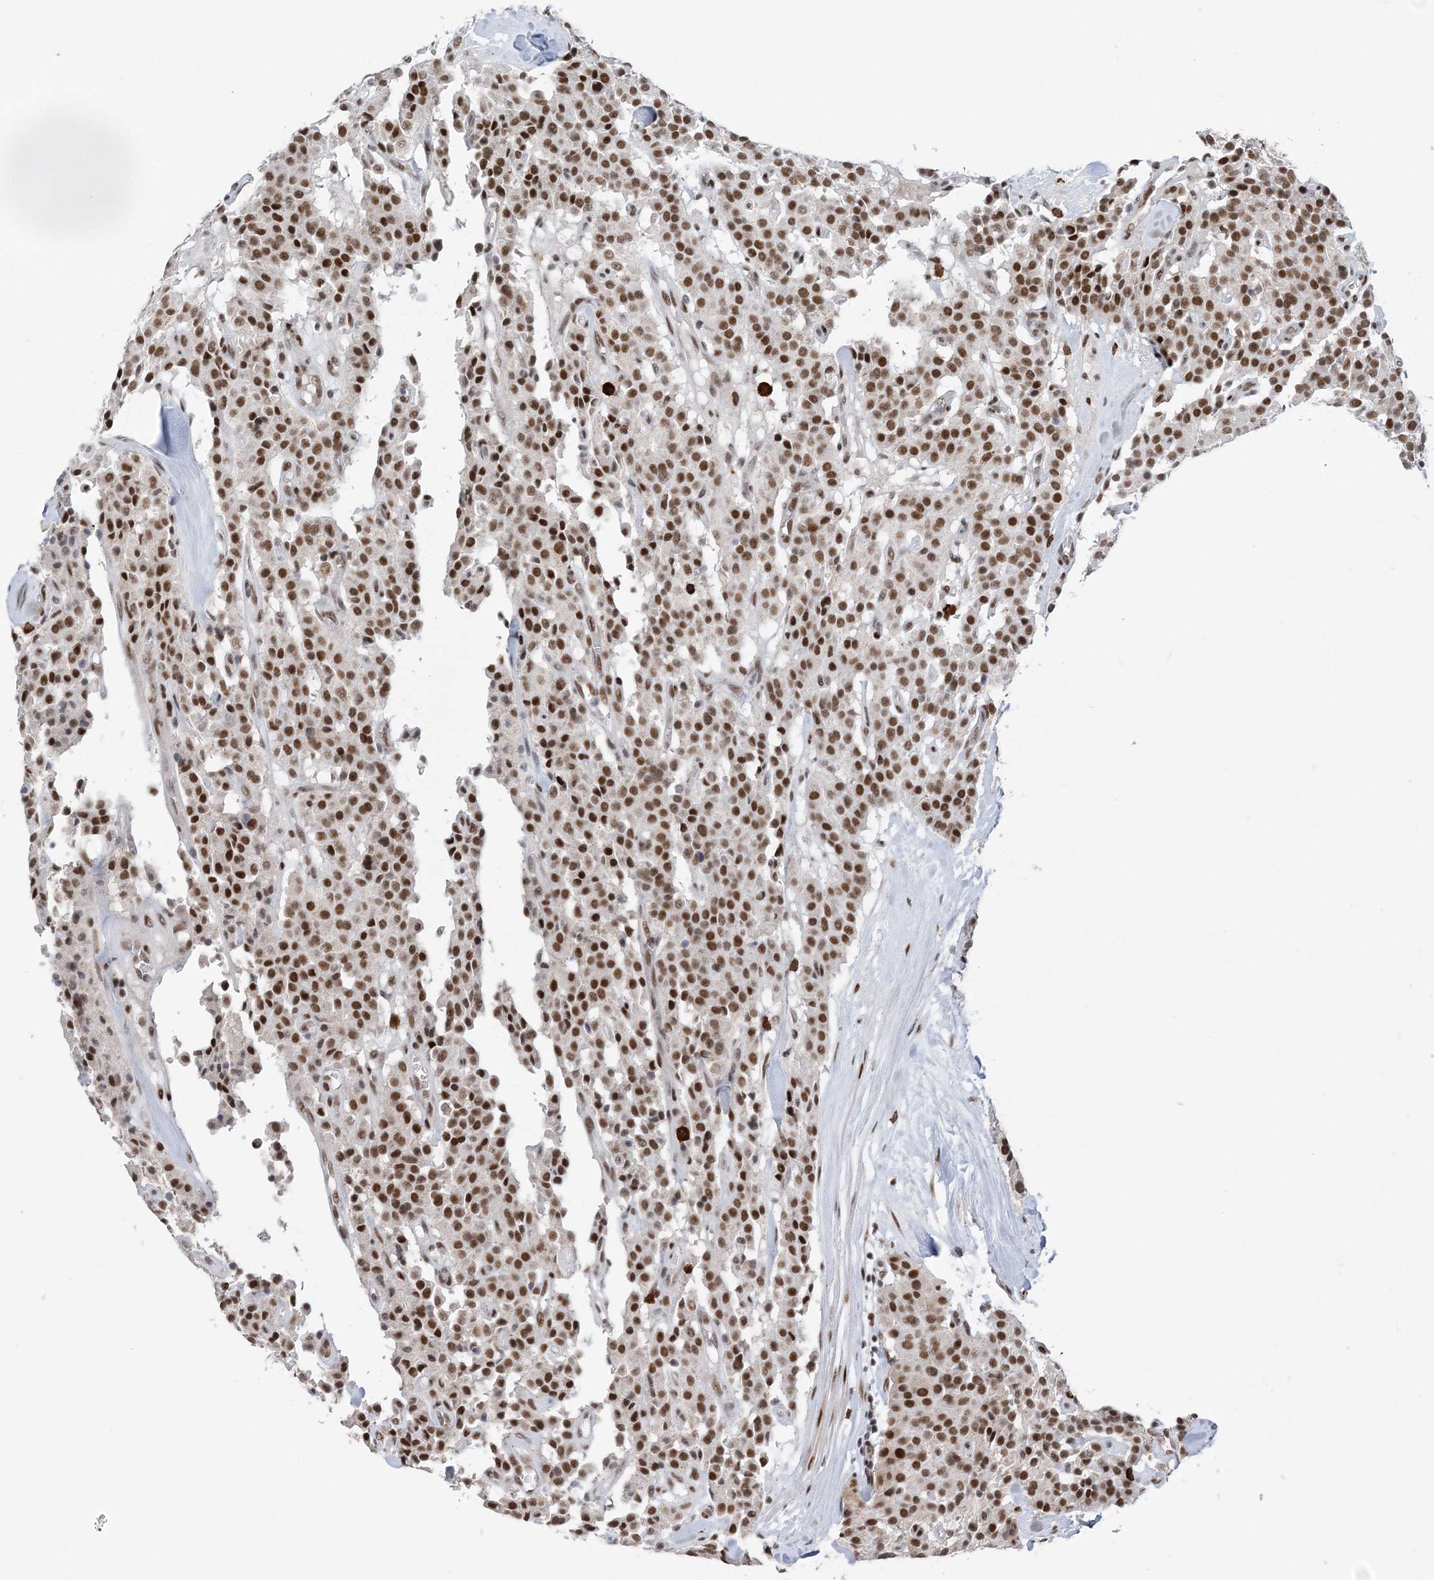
{"staining": {"intensity": "strong", "quantity": ">75%", "location": "nuclear"}, "tissue": "carcinoid", "cell_type": "Tumor cells", "image_type": "cancer", "snomed": [{"axis": "morphology", "description": "Carcinoid, malignant, NOS"}, {"axis": "topography", "description": "Lung"}], "caption": "Protein expression analysis of human malignant carcinoid reveals strong nuclear staining in approximately >75% of tumor cells.", "gene": "ZBTB7A", "patient": {"sex": "male", "age": 30}}